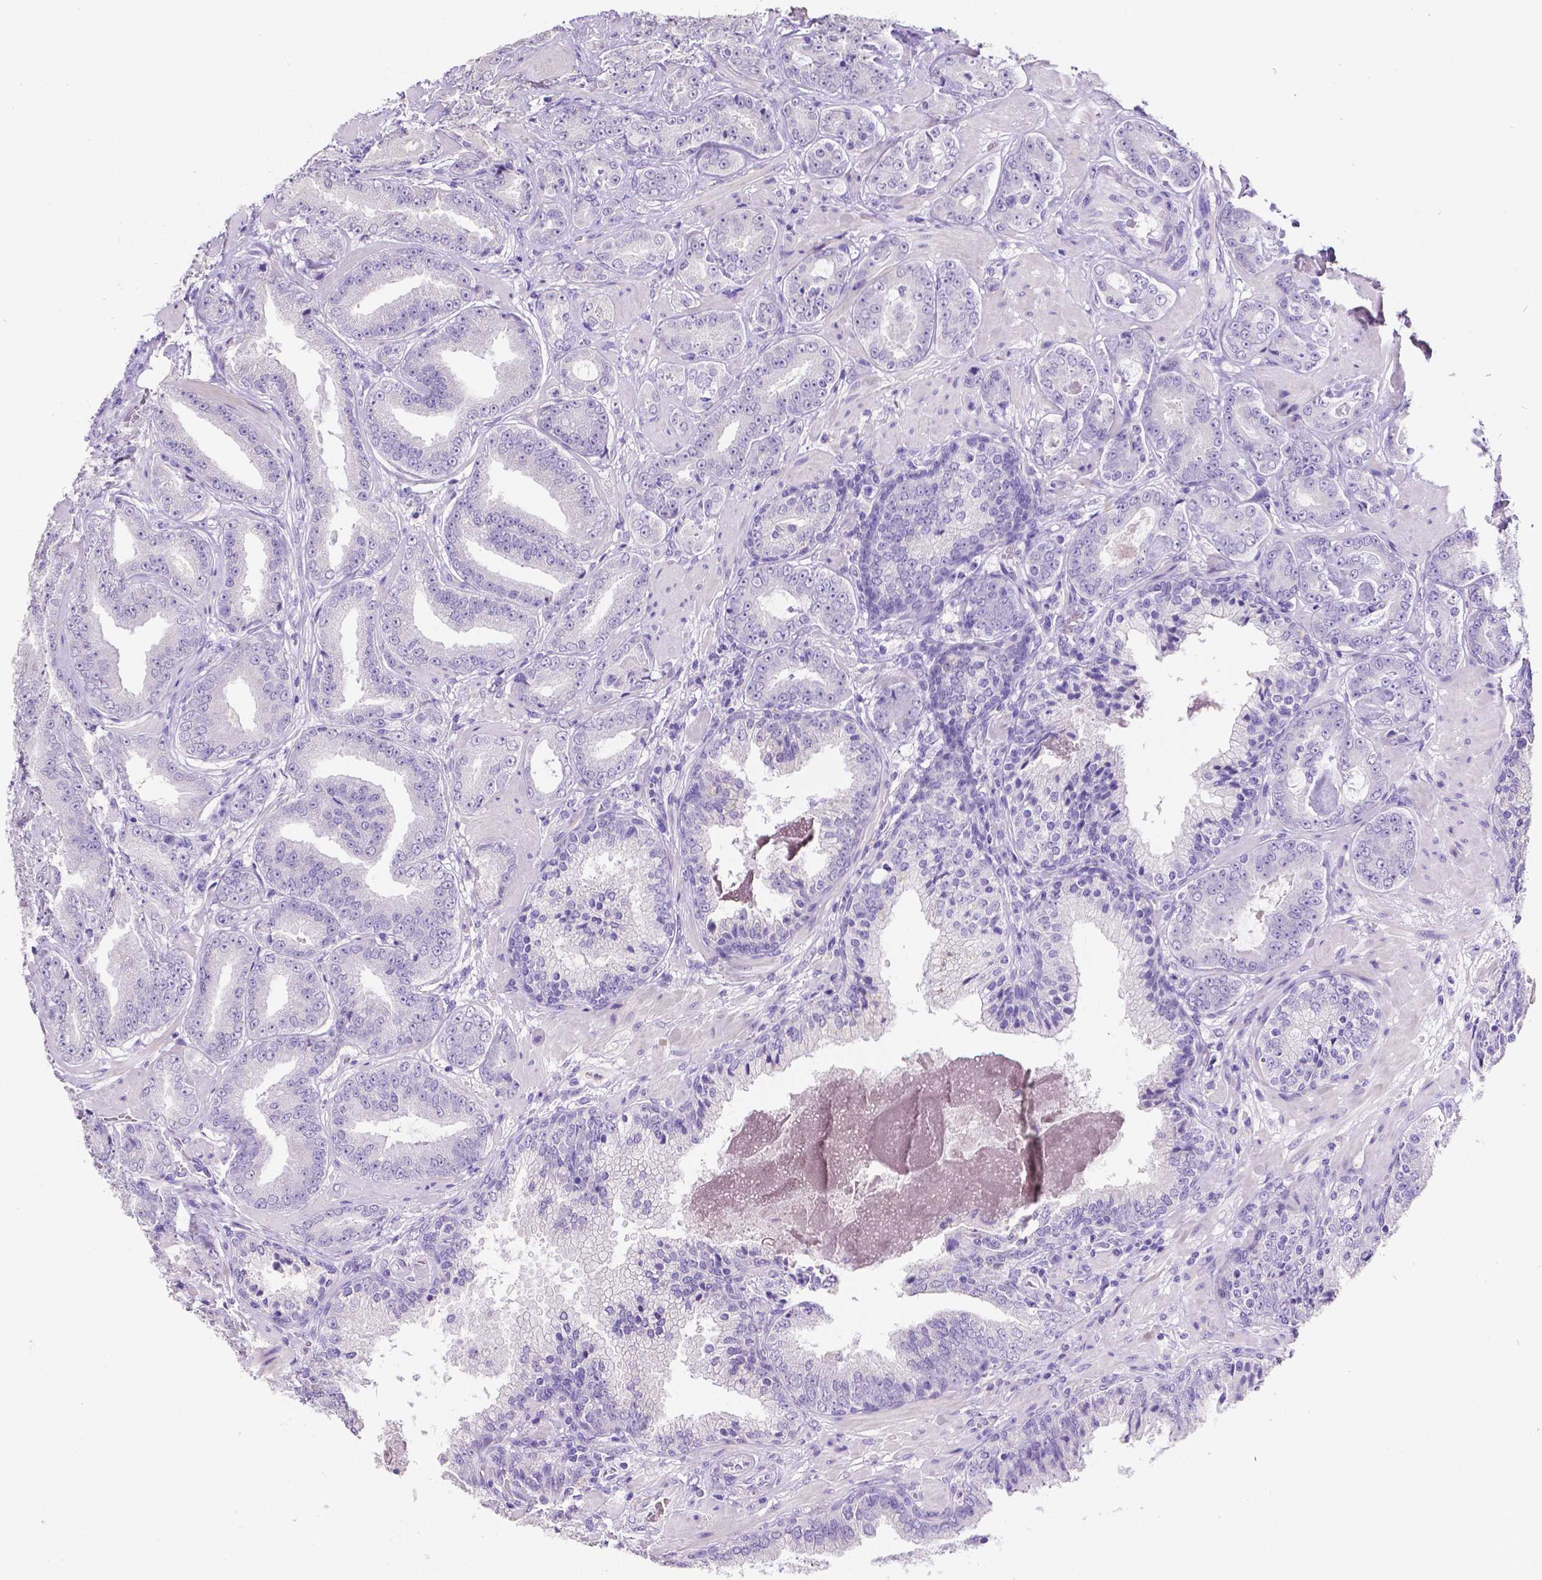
{"staining": {"intensity": "negative", "quantity": "none", "location": "none"}, "tissue": "prostate cancer", "cell_type": "Tumor cells", "image_type": "cancer", "snomed": [{"axis": "morphology", "description": "Adenocarcinoma, Low grade"}, {"axis": "topography", "description": "Prostate"}], "caption": "DAB immunohistochemical staining of human prostate cancer demonstrates no significant staining in tumor cells.", "gene": "SATB2", "patient": {"sex": "male", "age": 60}}